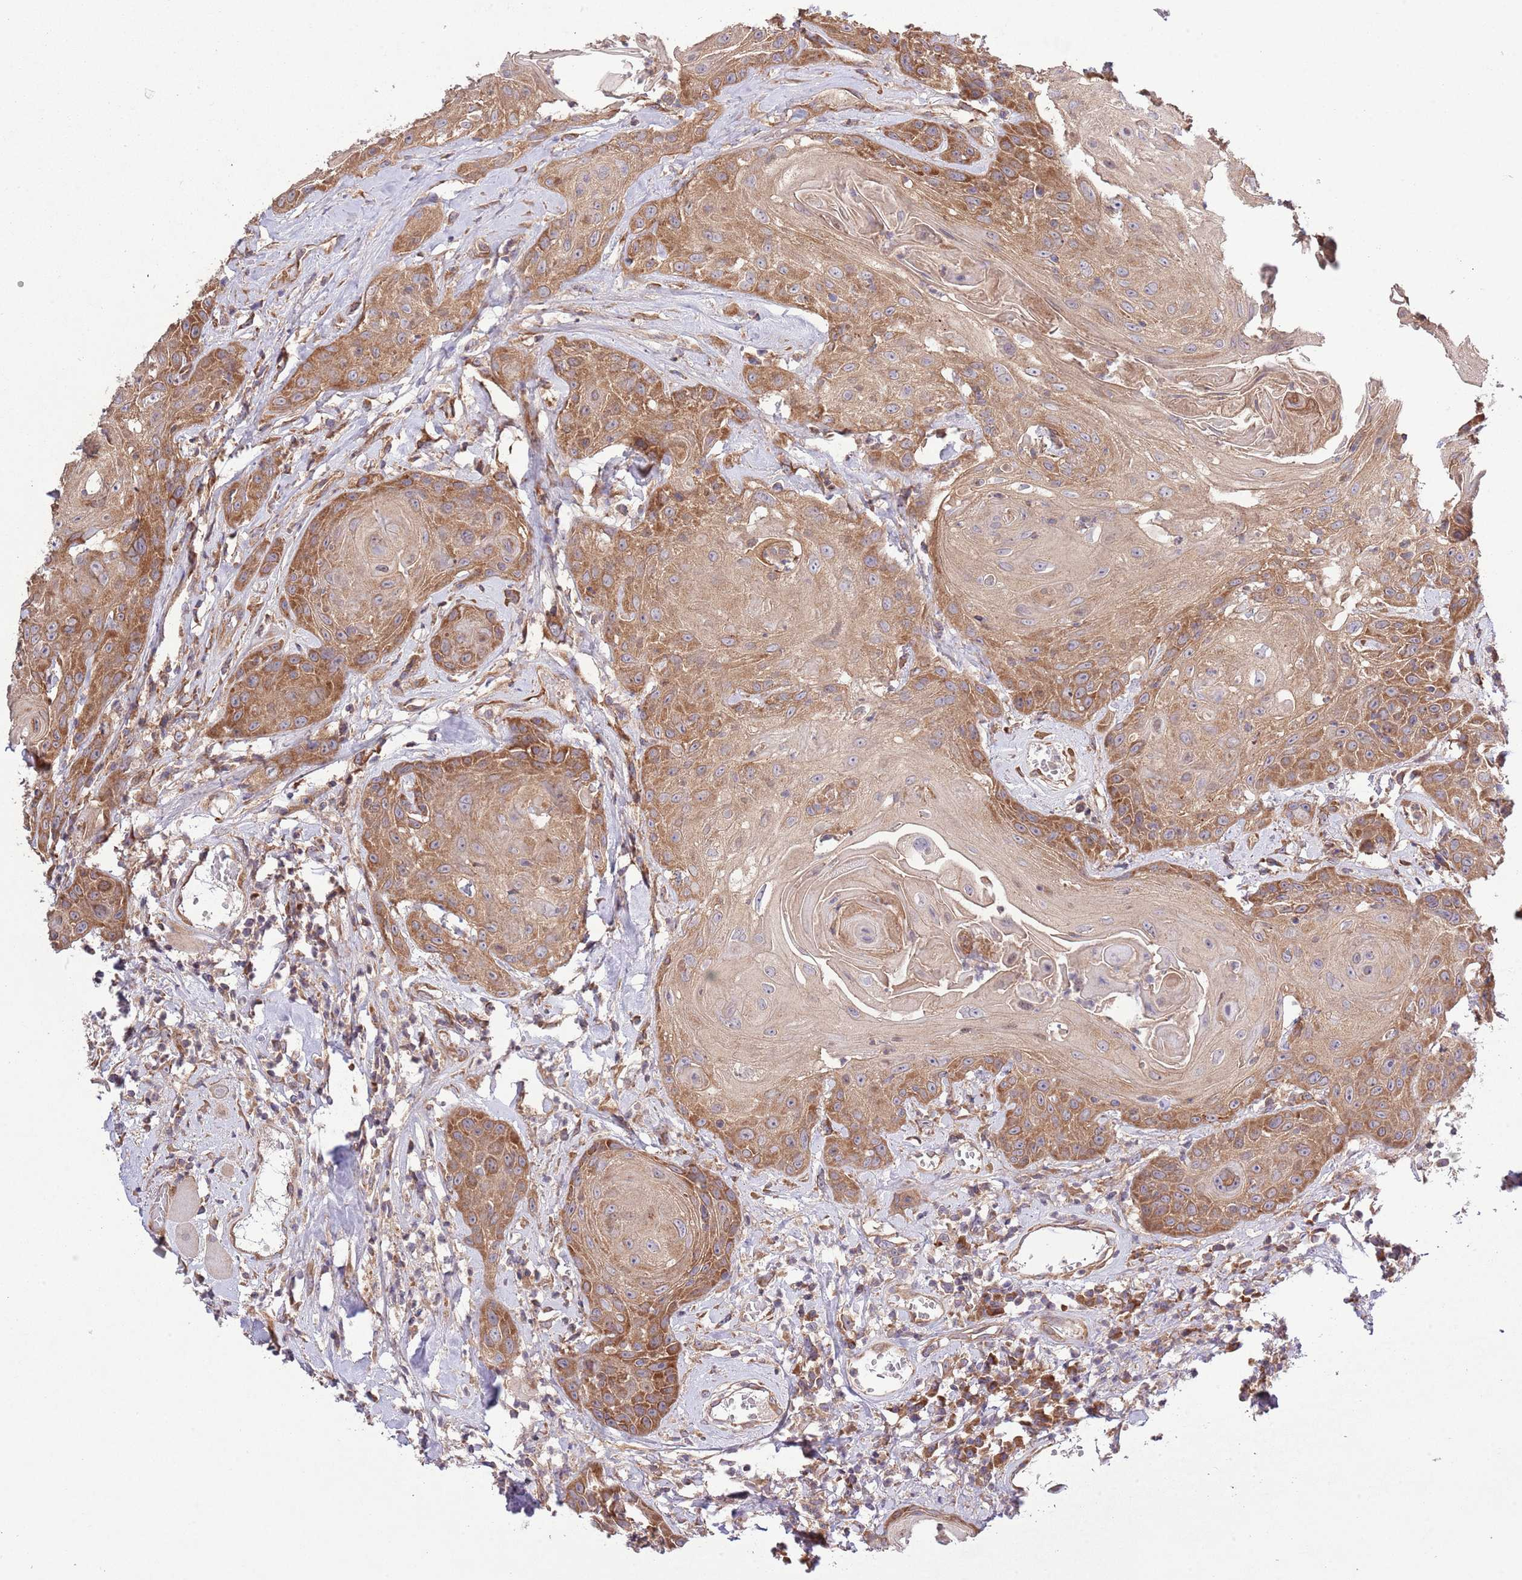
{"staining": {"intensity": "moderate", "quantity": ">75%", "location": "cytoplasmic/membranous"}, "tissue": "head and neck cancer", "cell_type": "Tumor cells", "image_type": "cancer", "snomed": [{"axis": "morphology", "description": "Squamous cell carcinoma, NOS"}, {"axis": "topography", "description": "Head-Neck"}], "caption": "Protein staining demonstrates moderate cytoplasmic/membranous expression in about >75% of tumor cells in squamous cell carcinoma (head and neck).", "gene": "MFNG", "patient": {"sex": "female", "age": 59}}